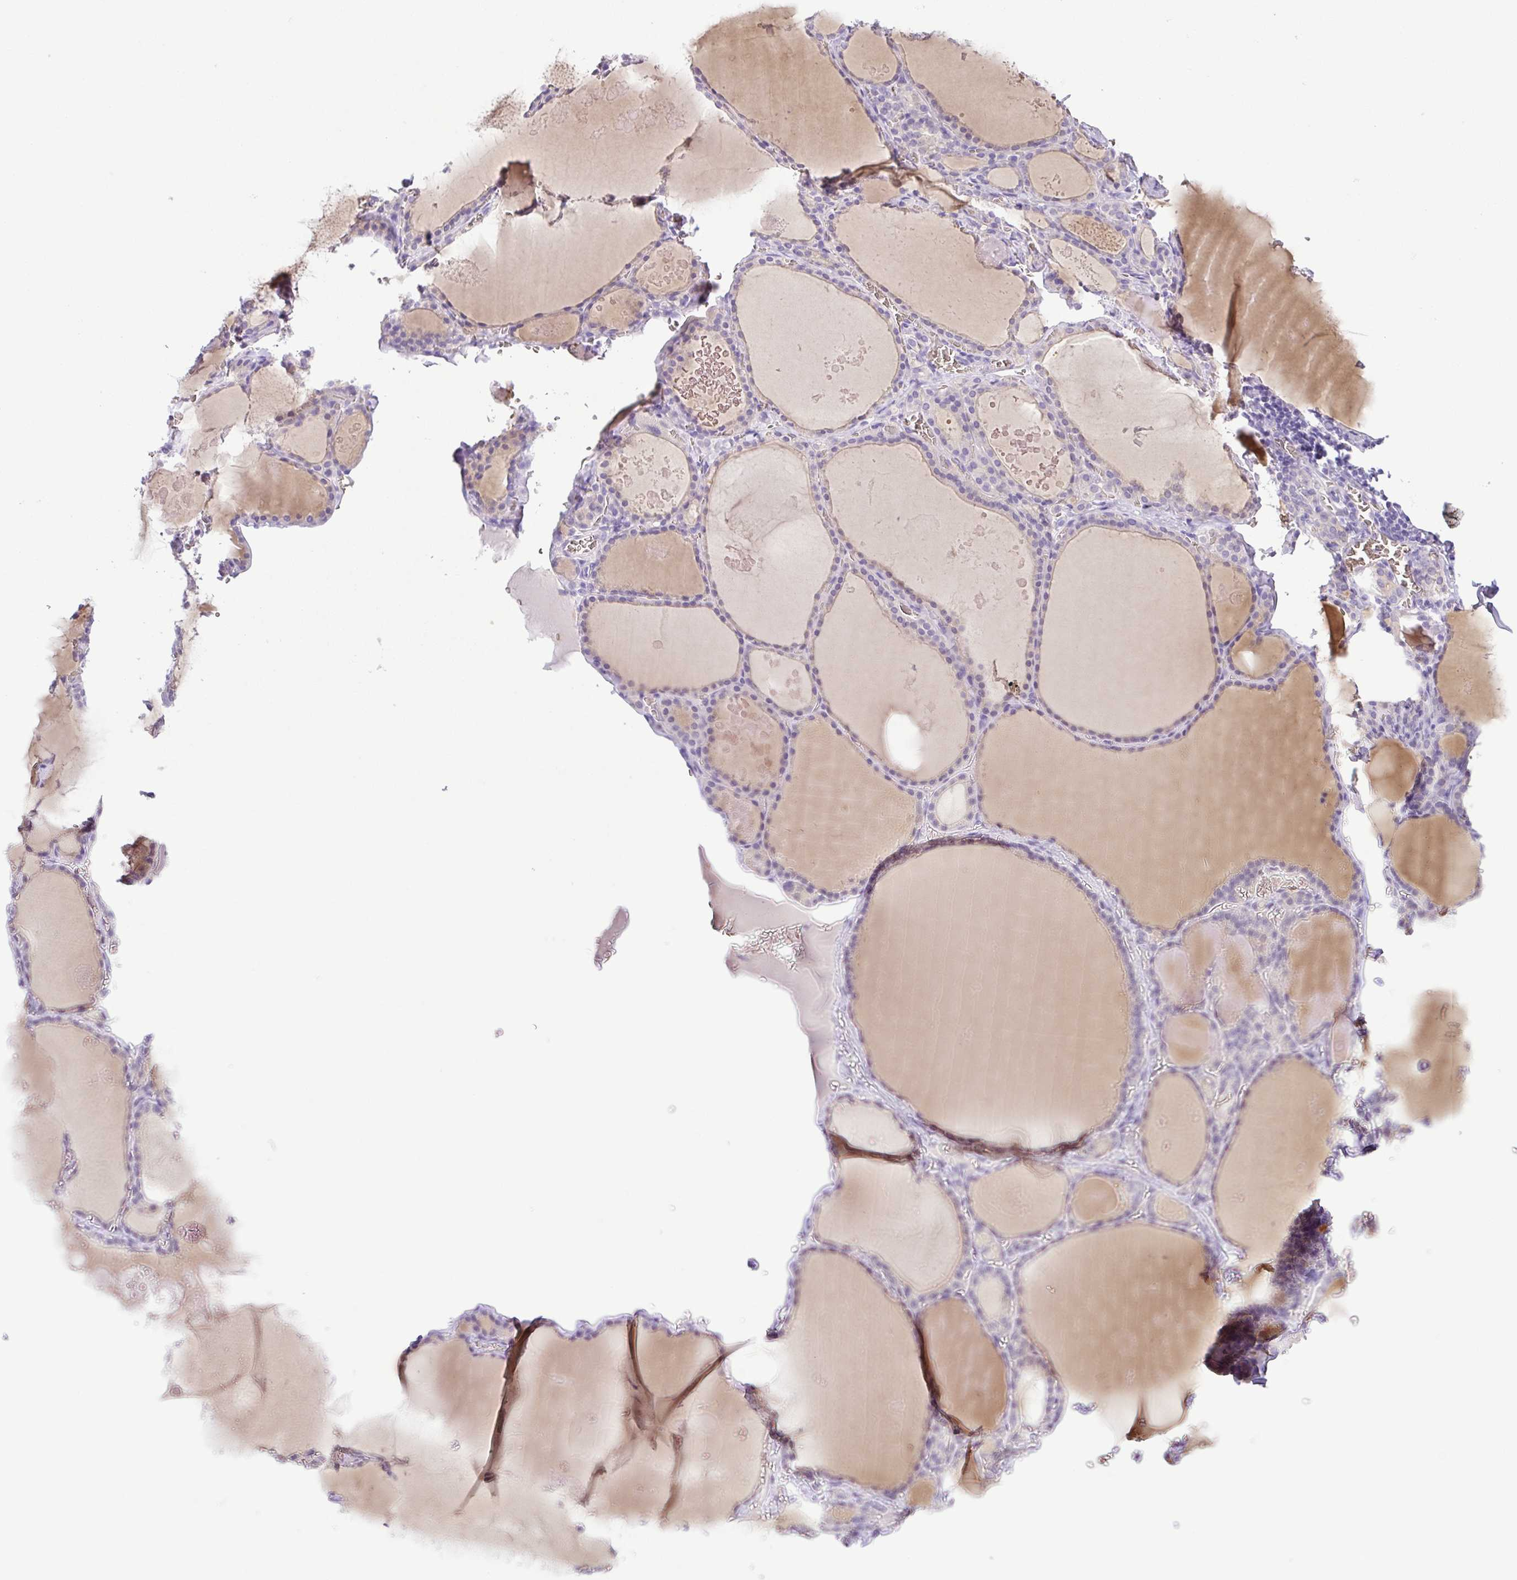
{"staining": {"intensity": "weak", "quantity": "<25%", "location": "cytoplasmic/membranous"}, "tissue": "thyroid gland", "cell_type": "Glandular cells", "image_type": "normal", "snomed": [{"axis": "morphology", "description": "Normal tissue, NOS"}, {"axis": "topography", "description": "Thyroid gland"}], "caption": "The immunohistochemistry (IHC) photomicrograph has no significant expression in glandular cells of thyroid gland.", "gene": "EPB42", "patient": {"sex": "male", "age": 56}}